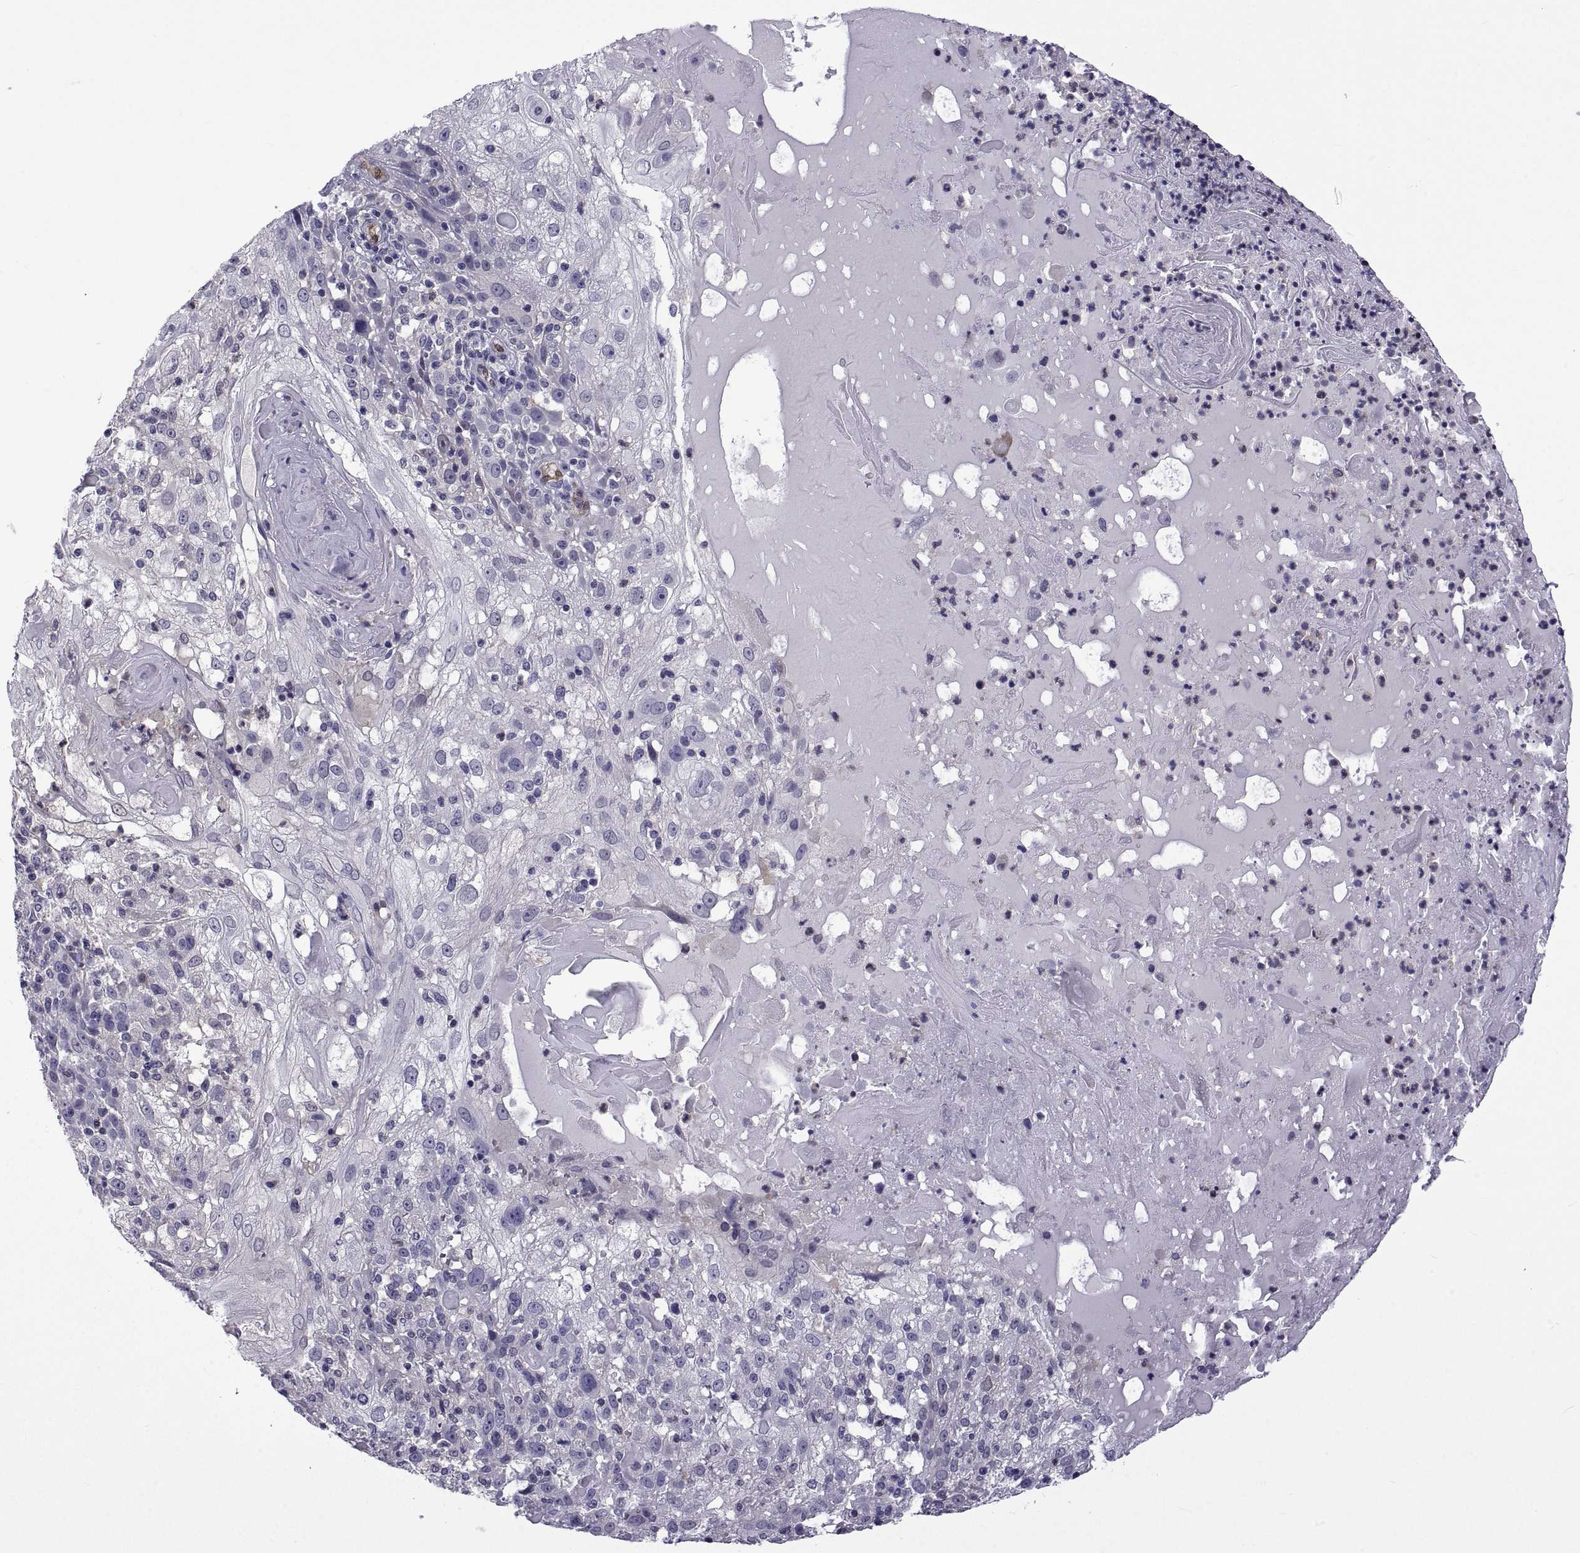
{"staining": {"intensity": "negative", "quantity": "none", "location": "none"}, "tissue": "skin cancer", "cell_type": "Tumor cells", "image_type": "cancer", "snomed": [{"axis": "morphology", "description": "Normal tissue, NOS"}, {"axis": "morphology", "description": "Squamous cell carcinoma, NOS"}, {"axis": "topography", "description": "Skin"}], "caption": "Tumor cells show no significant staining in skin cancer (squamous cell carcinoma).", "gene": "LCN9", "patient": {"sex": "female", "age": 83}}